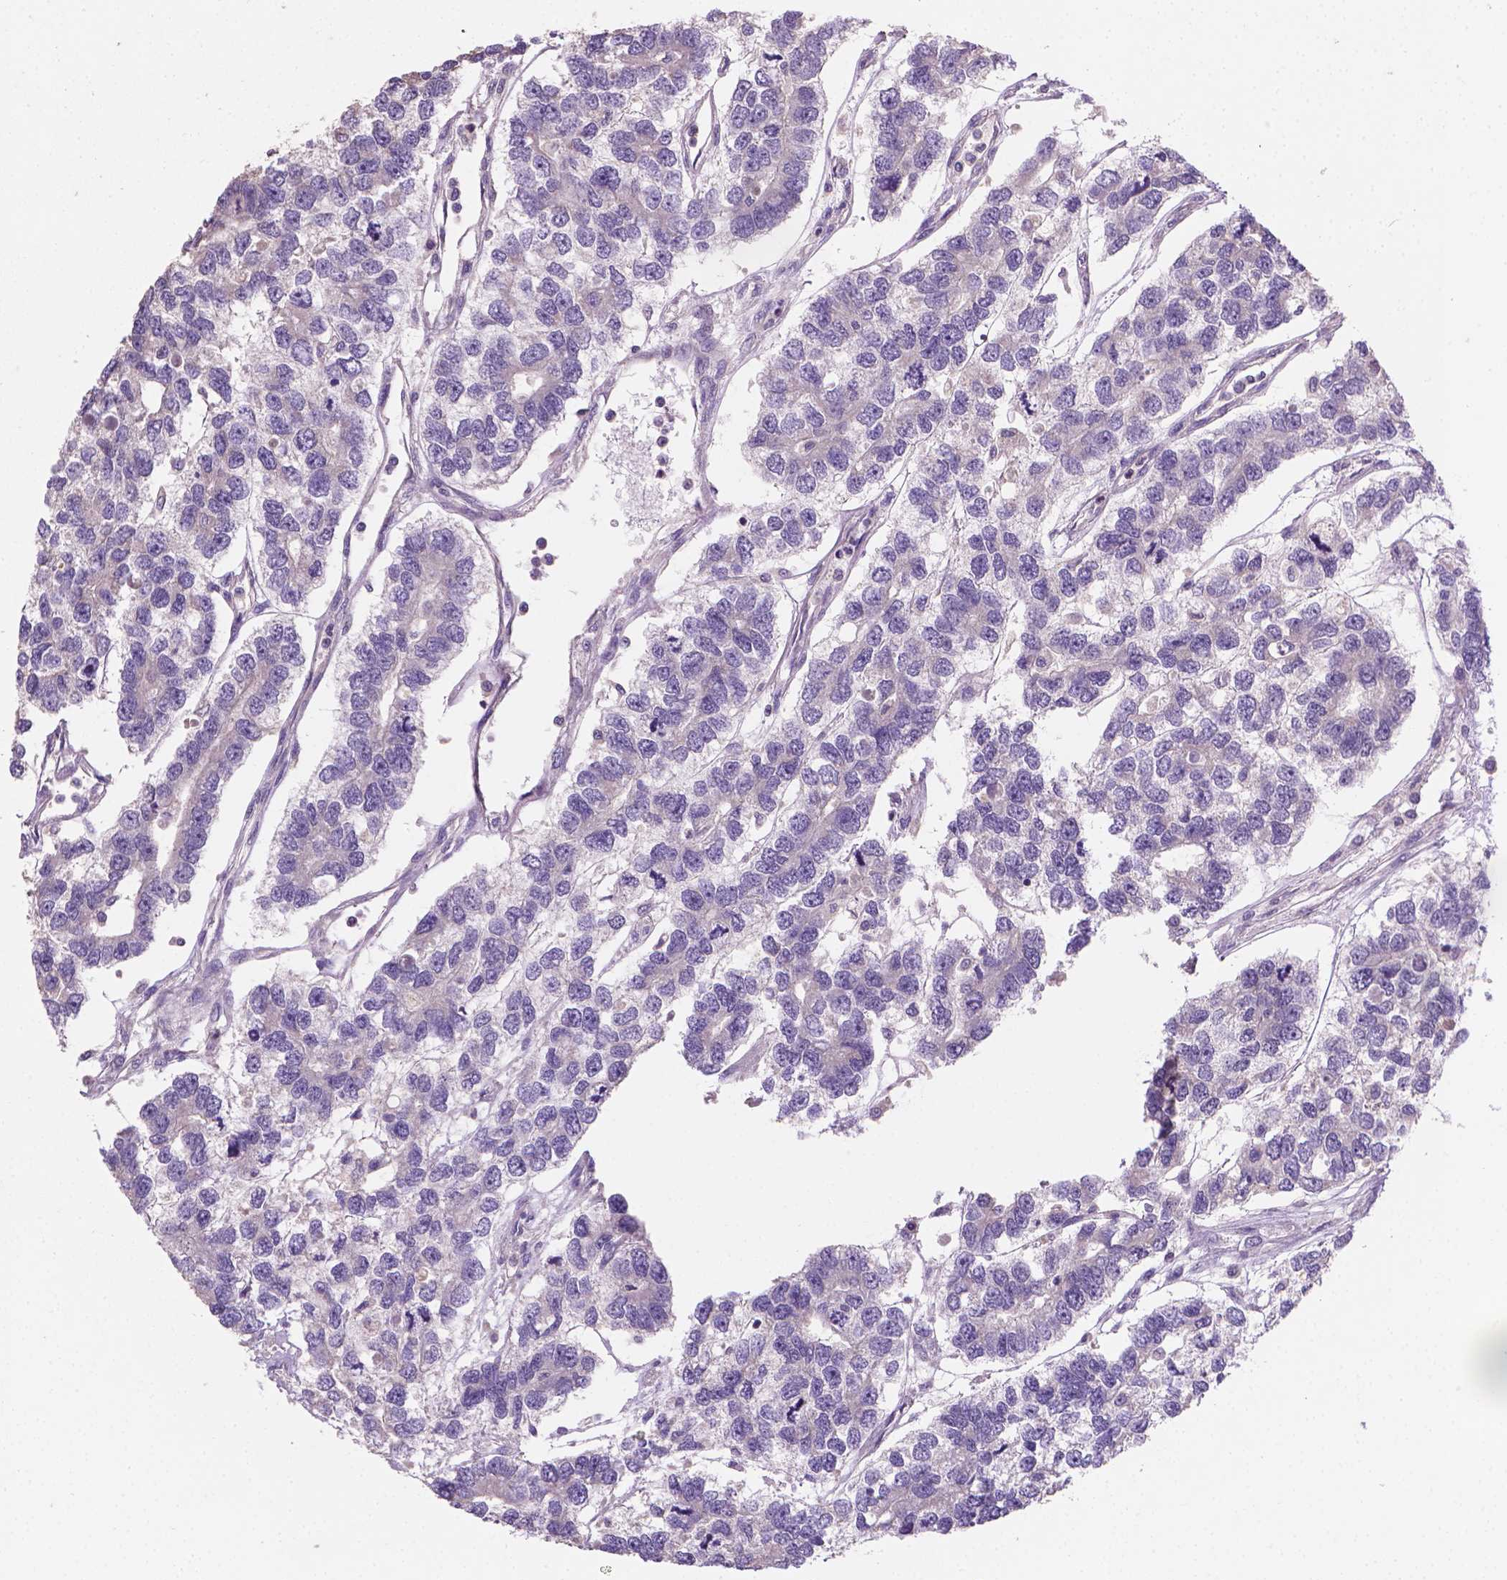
{"staining": {"intensity": "negative", "quantity": "none", "location": "none"}, "tissue": "testis cancer", "cell_type": "Tumor cells", "image_type": "cancer", "snomed": [{"axis": "morphology", "description": "Seminoma, NOS"}, {"axis": "topography", "description": "Testis"}], "caption": "Testis cancer (seminoma) was stained to show a protein in brown. There is no significant staining in tumor cells.", "gene": "CATIP", "patient": {"sex": "male", "age": 52}}